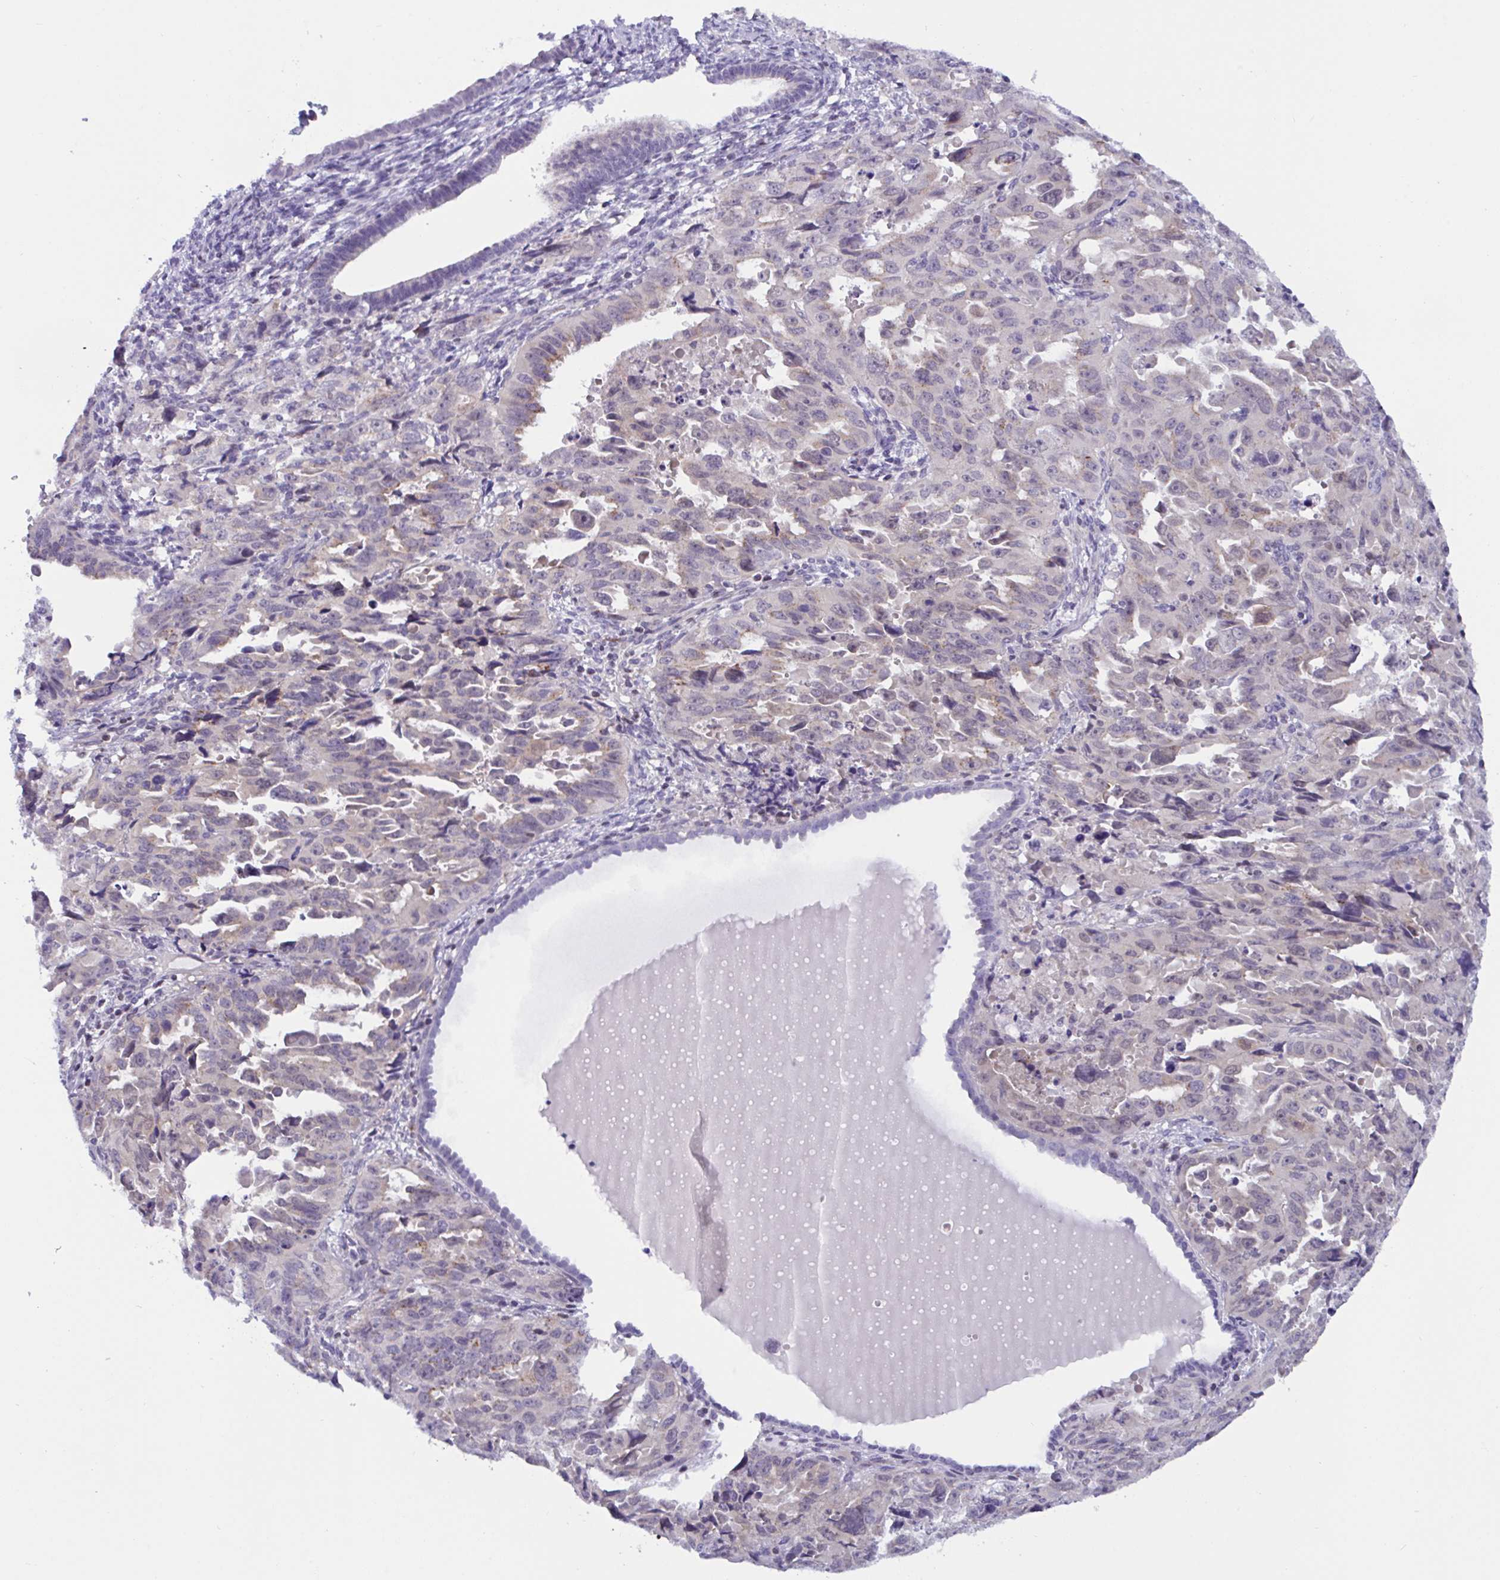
{"staining": {"intensity": "negative", "quantity": "none", "location": "none"}, "tissue": "endometrial cancer", "cell_type": "Tumor cells", "image_type": "cancer", "snomed": [{"axis": "morphology", "description": "Adenocarcinoma, NOS"}, {"axis": "topography", "description": "Endometrium"}], "caption": "Tumor cells are negative for protein expression in human endometrial cancer.", "gene": "SNX11", "patient": {"sex": "female", "age": 65}}